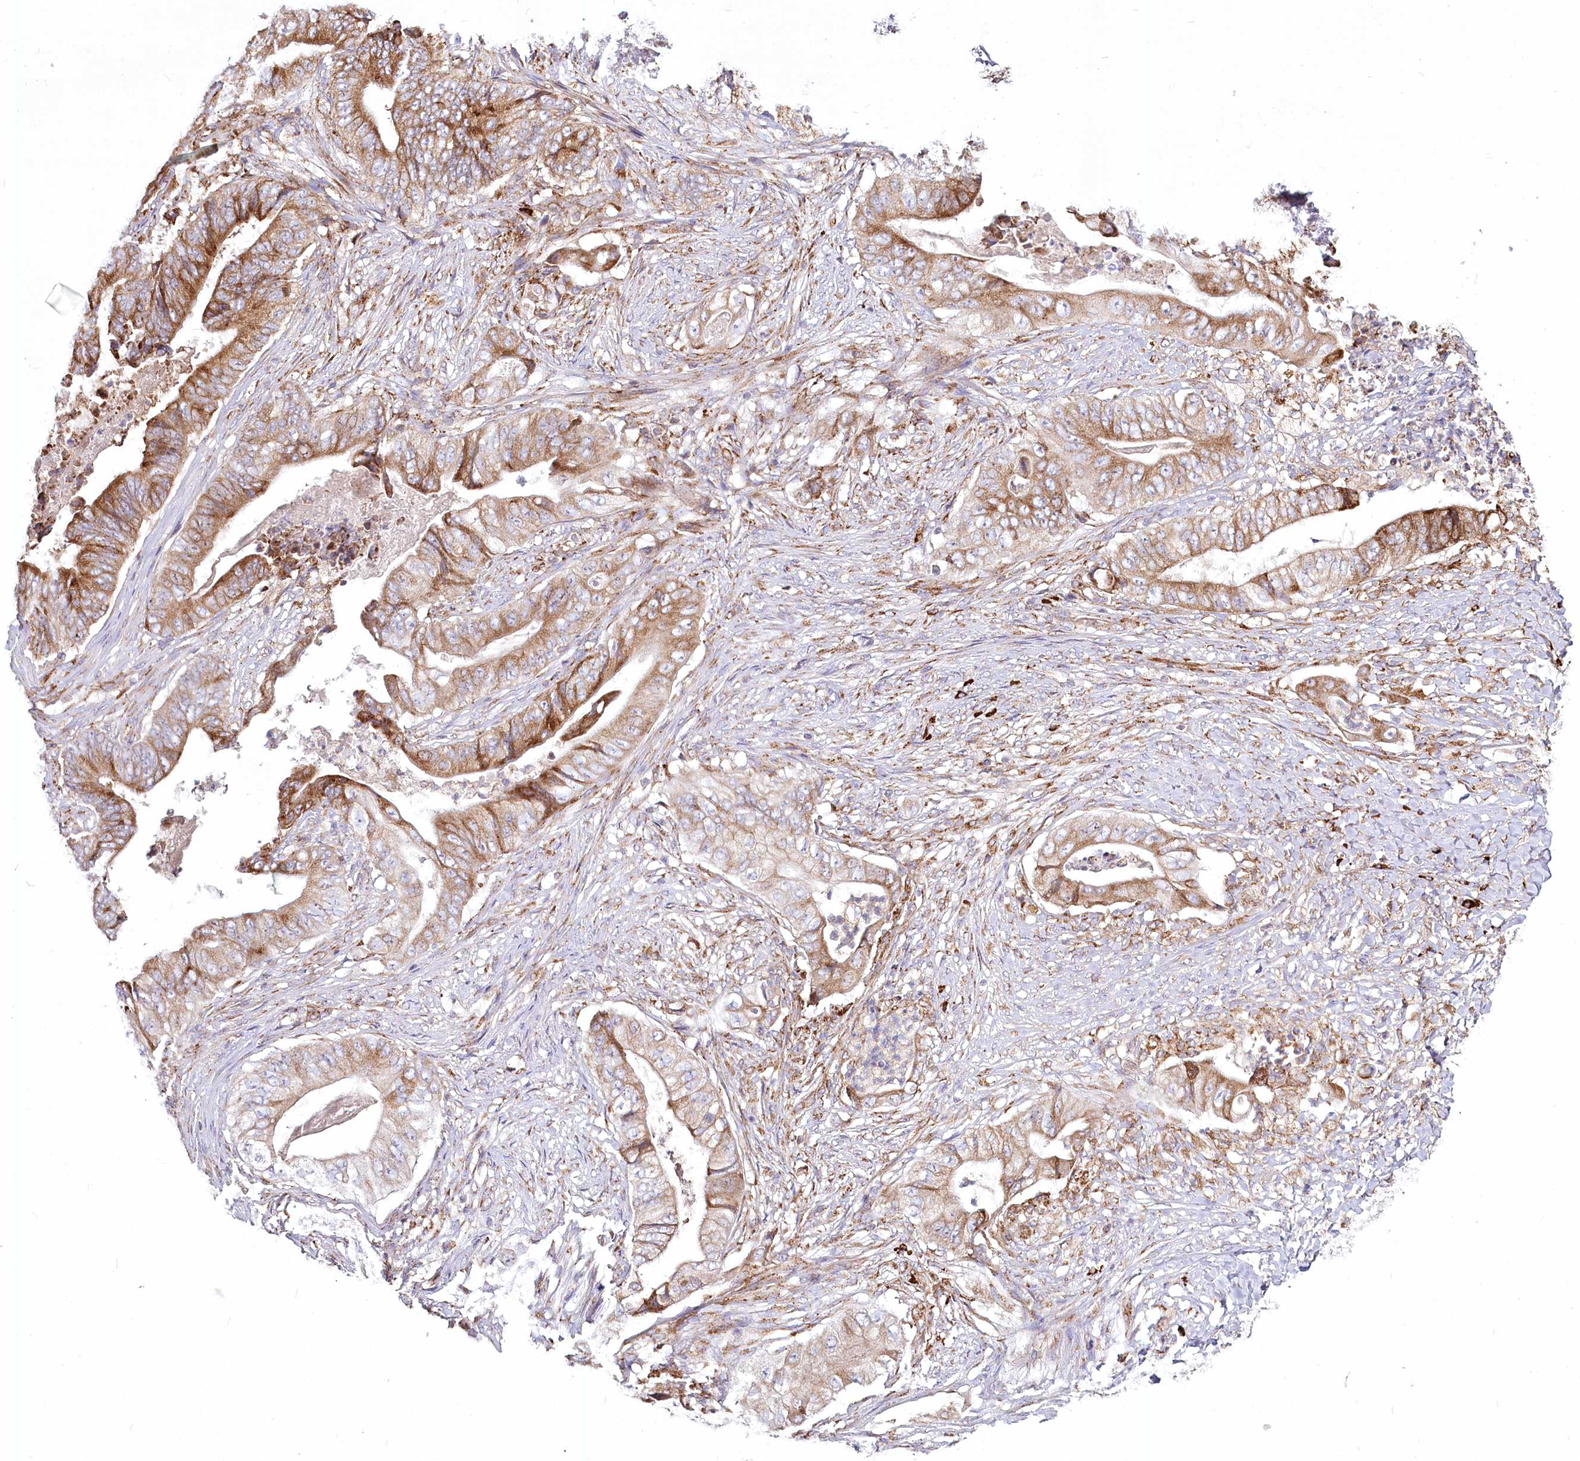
{"staining": {"intensity": "moderate", "quantity": ">75%", "location": "cytoplasmic/membranous"}, "tissue": "stomach cancer", "cell_type": "Tumor cells", "image_type": "cancer", "snomed": [{"axis": "morphology", "description": "Adenocarcinoma, NOS"}, {"axis": "topography", "description": "Stomach"}], "caption": "Protein analysis of adenocarcinoma (stomach) tissue reveals moderate cytoplasmic/membranous expression in about >75% of tumor cells. (DAB (3,3'-diaminobenzidine) = brown stain, brightfield microscopy at high magnification).", "gene": "POGLUT1", "patient": {"sex": "female", "age": 73}}